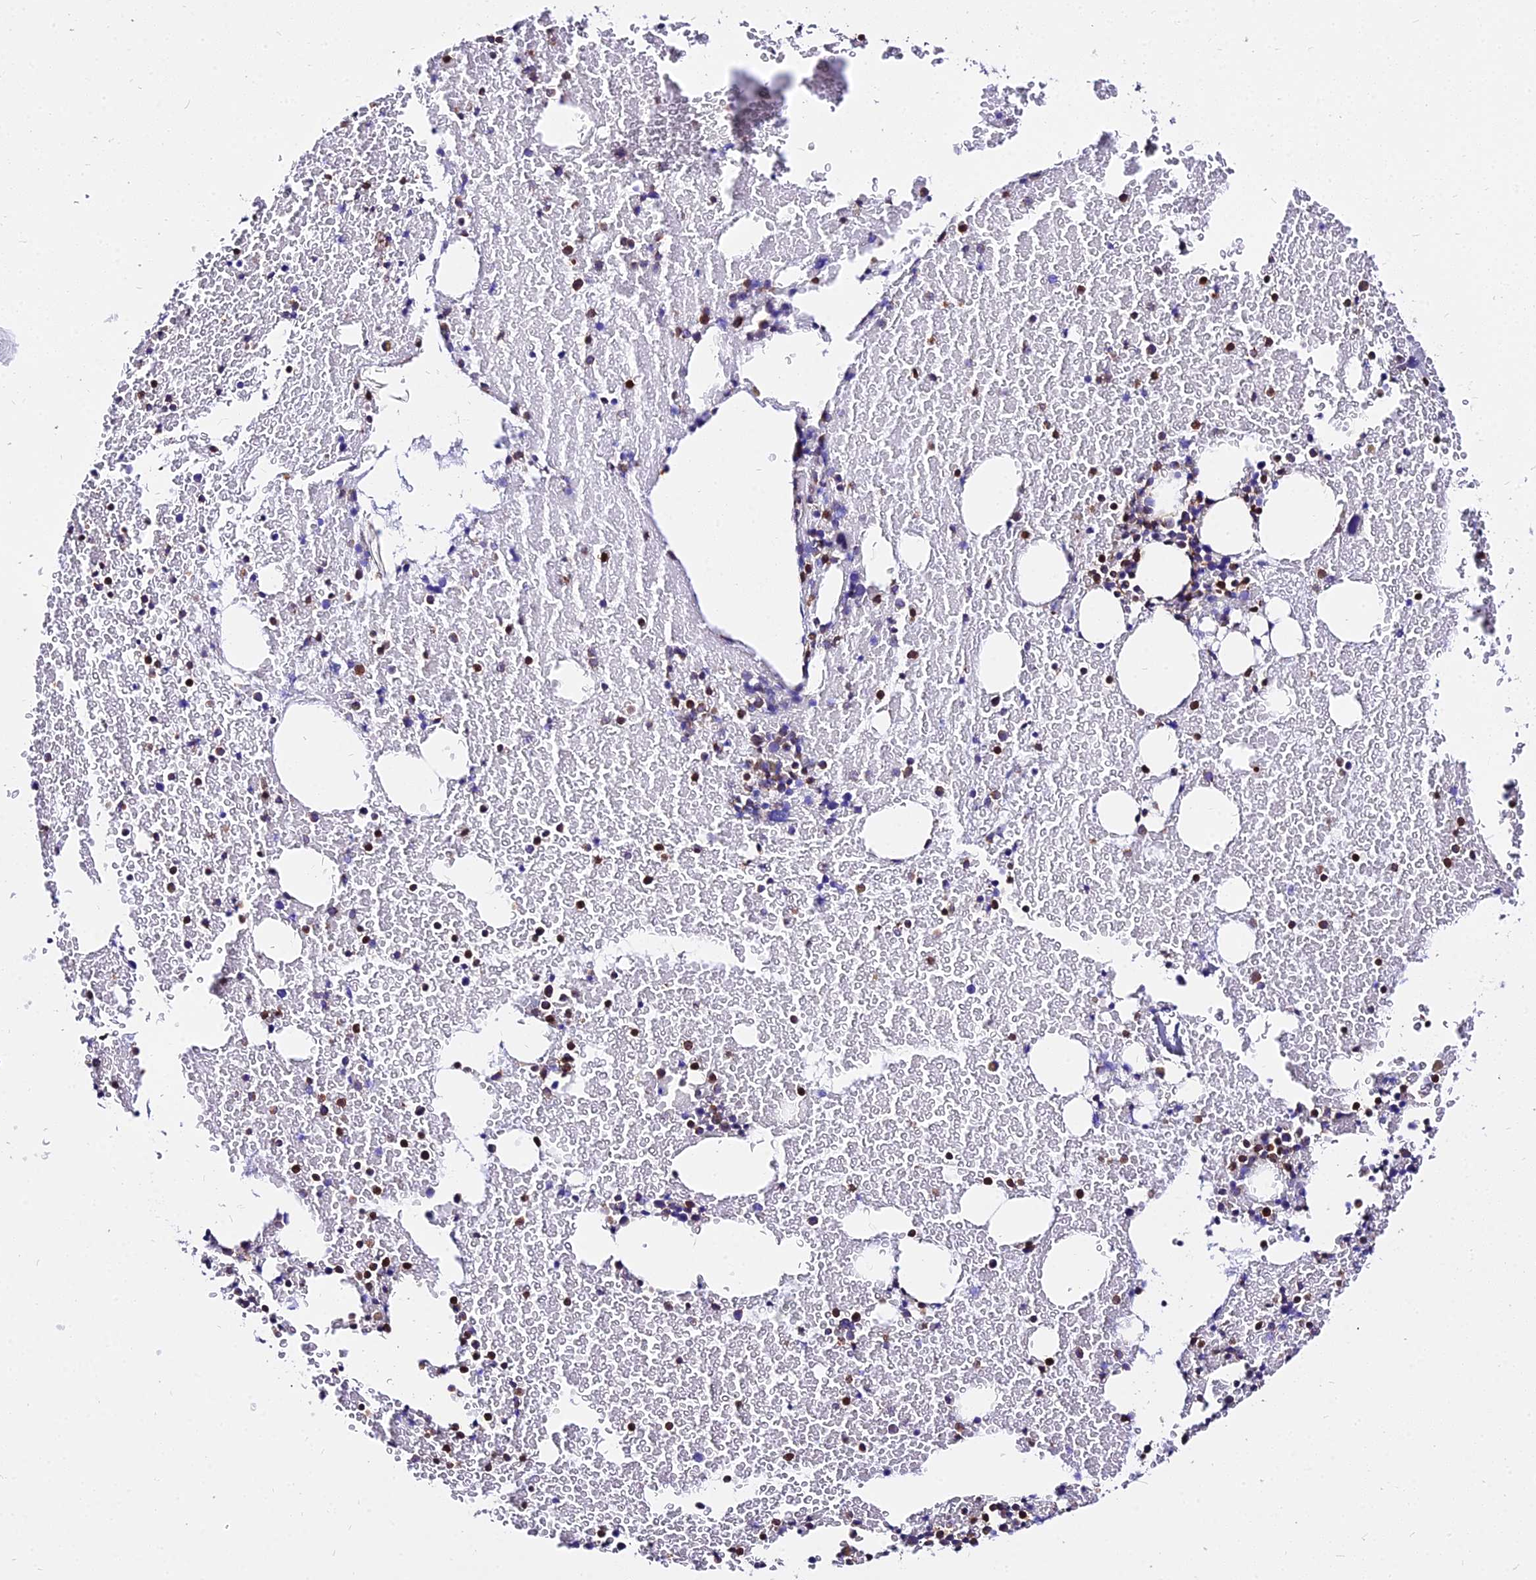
{"staining": {"intensity": "moderate", "quantity": "<25%", "location": "cytoplasmic/membranous"}, "tissue": "bone marrow", "cell_type": "Hematopoietic cells", "image_type": "normal", "snomed": [{"axis": "morphology", "description": "Normal tissue, NOS"}, {"axis": "topography", "description": "Bone marrow"}], "caption": "The immunohistochemical stain labels moderate cytoplasmic/membranous staining in hematopoietic cells of unremarkable bone marrow. Ihc stains the protein in brown and the nuclei are stained blue.", "gene": "CSRP1", "patient": {"sex": "male", "age": 57}}